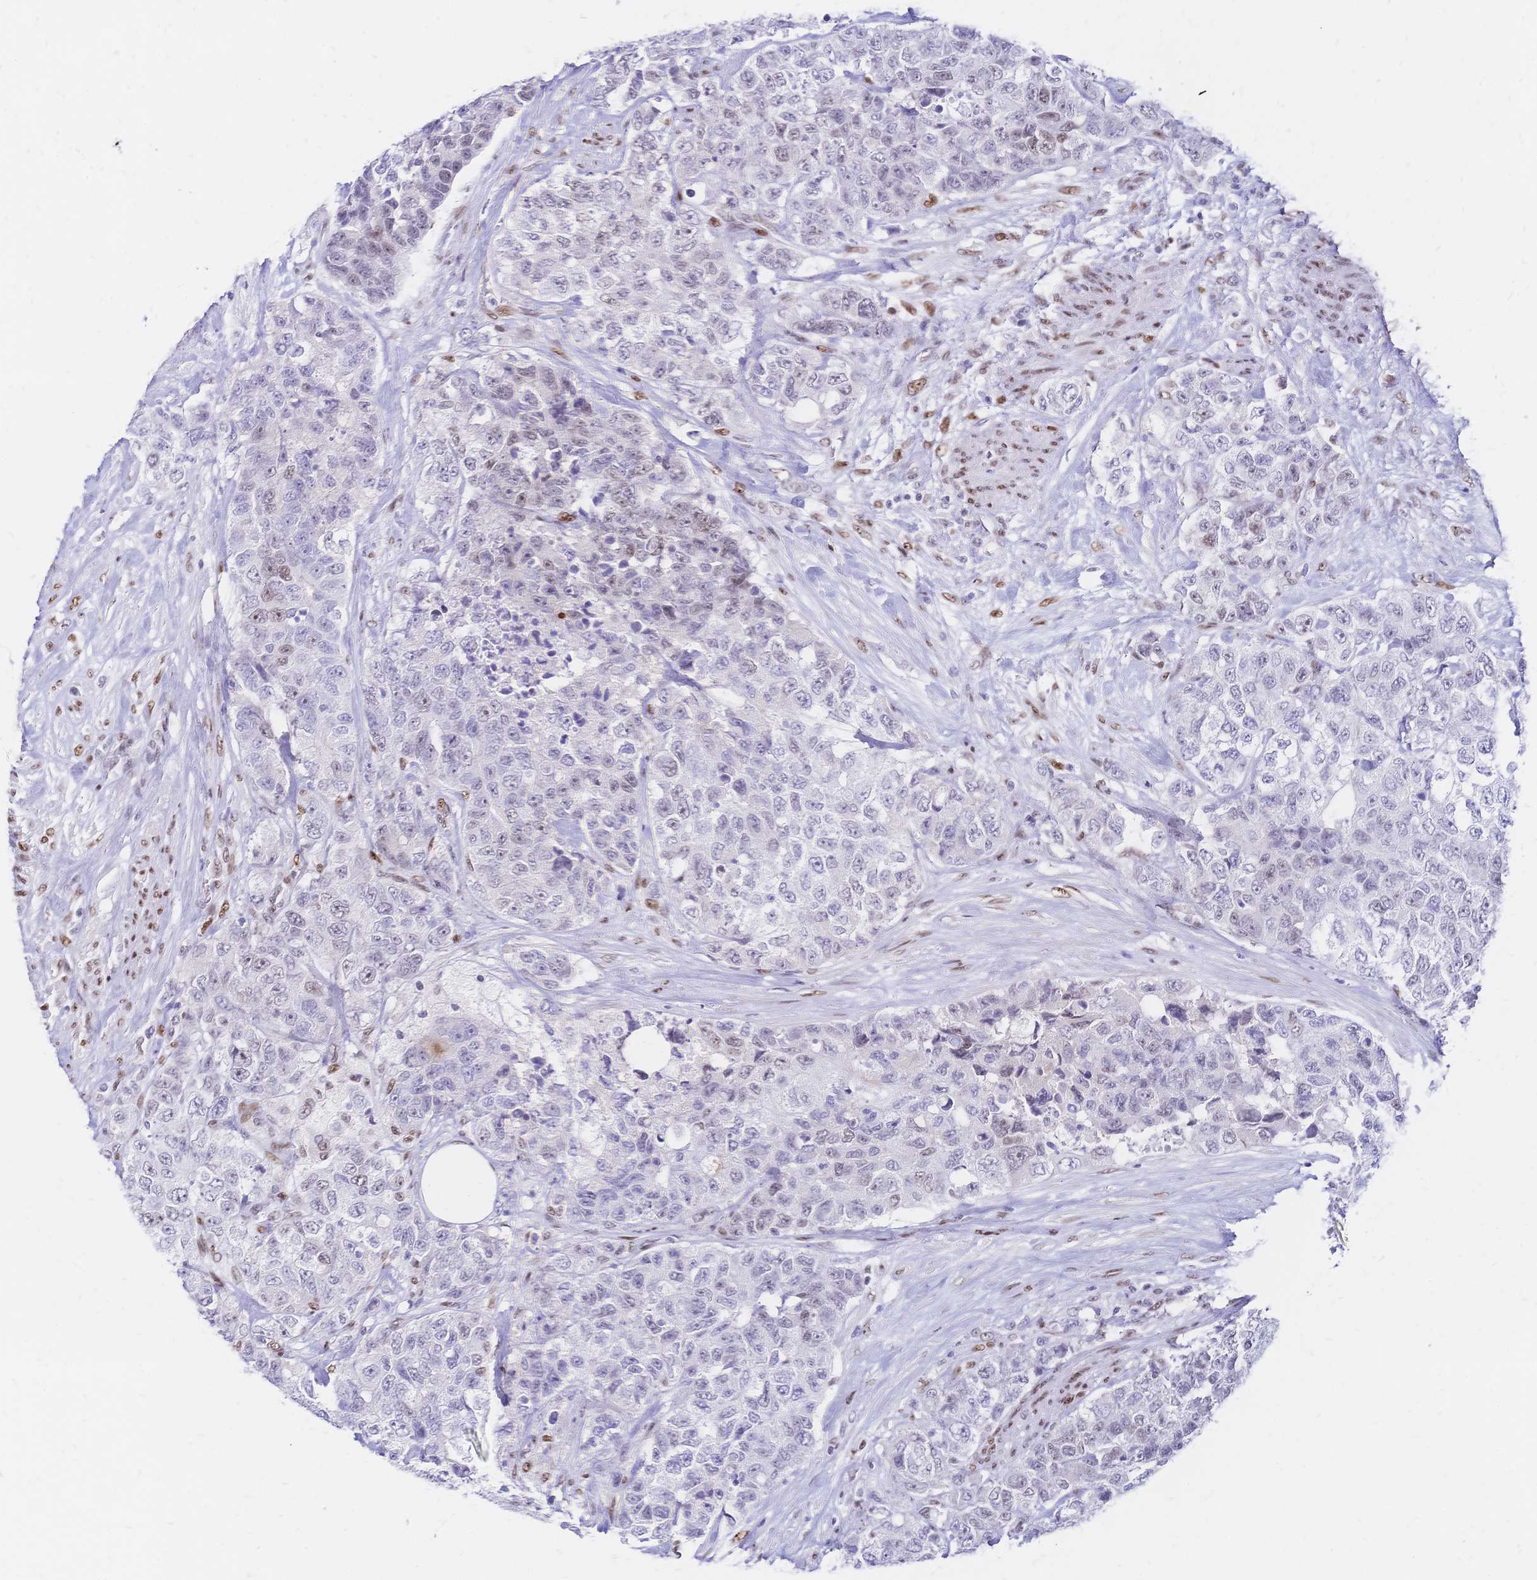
{"staining": {"intensity": "moderate", "quantity": "<25%", "location": "nuclear"}, "tissue": "urothelial cancer", "cell_type": "Tumor cells", "image_type": "cancer", "snomed": [{"axis": "morphology", "description": "Urothelial carcinoma, High grade"}, {"axis": "topography", "description": "Urinary bladder"}], "caption": "This histopathology image exhibits IHC staining of urothelial cancer, with low moderate nuclear positivity in about <25% of tumor cells.", "gene": "NFIC", "patient": {"sex": "female", "age": 78}}